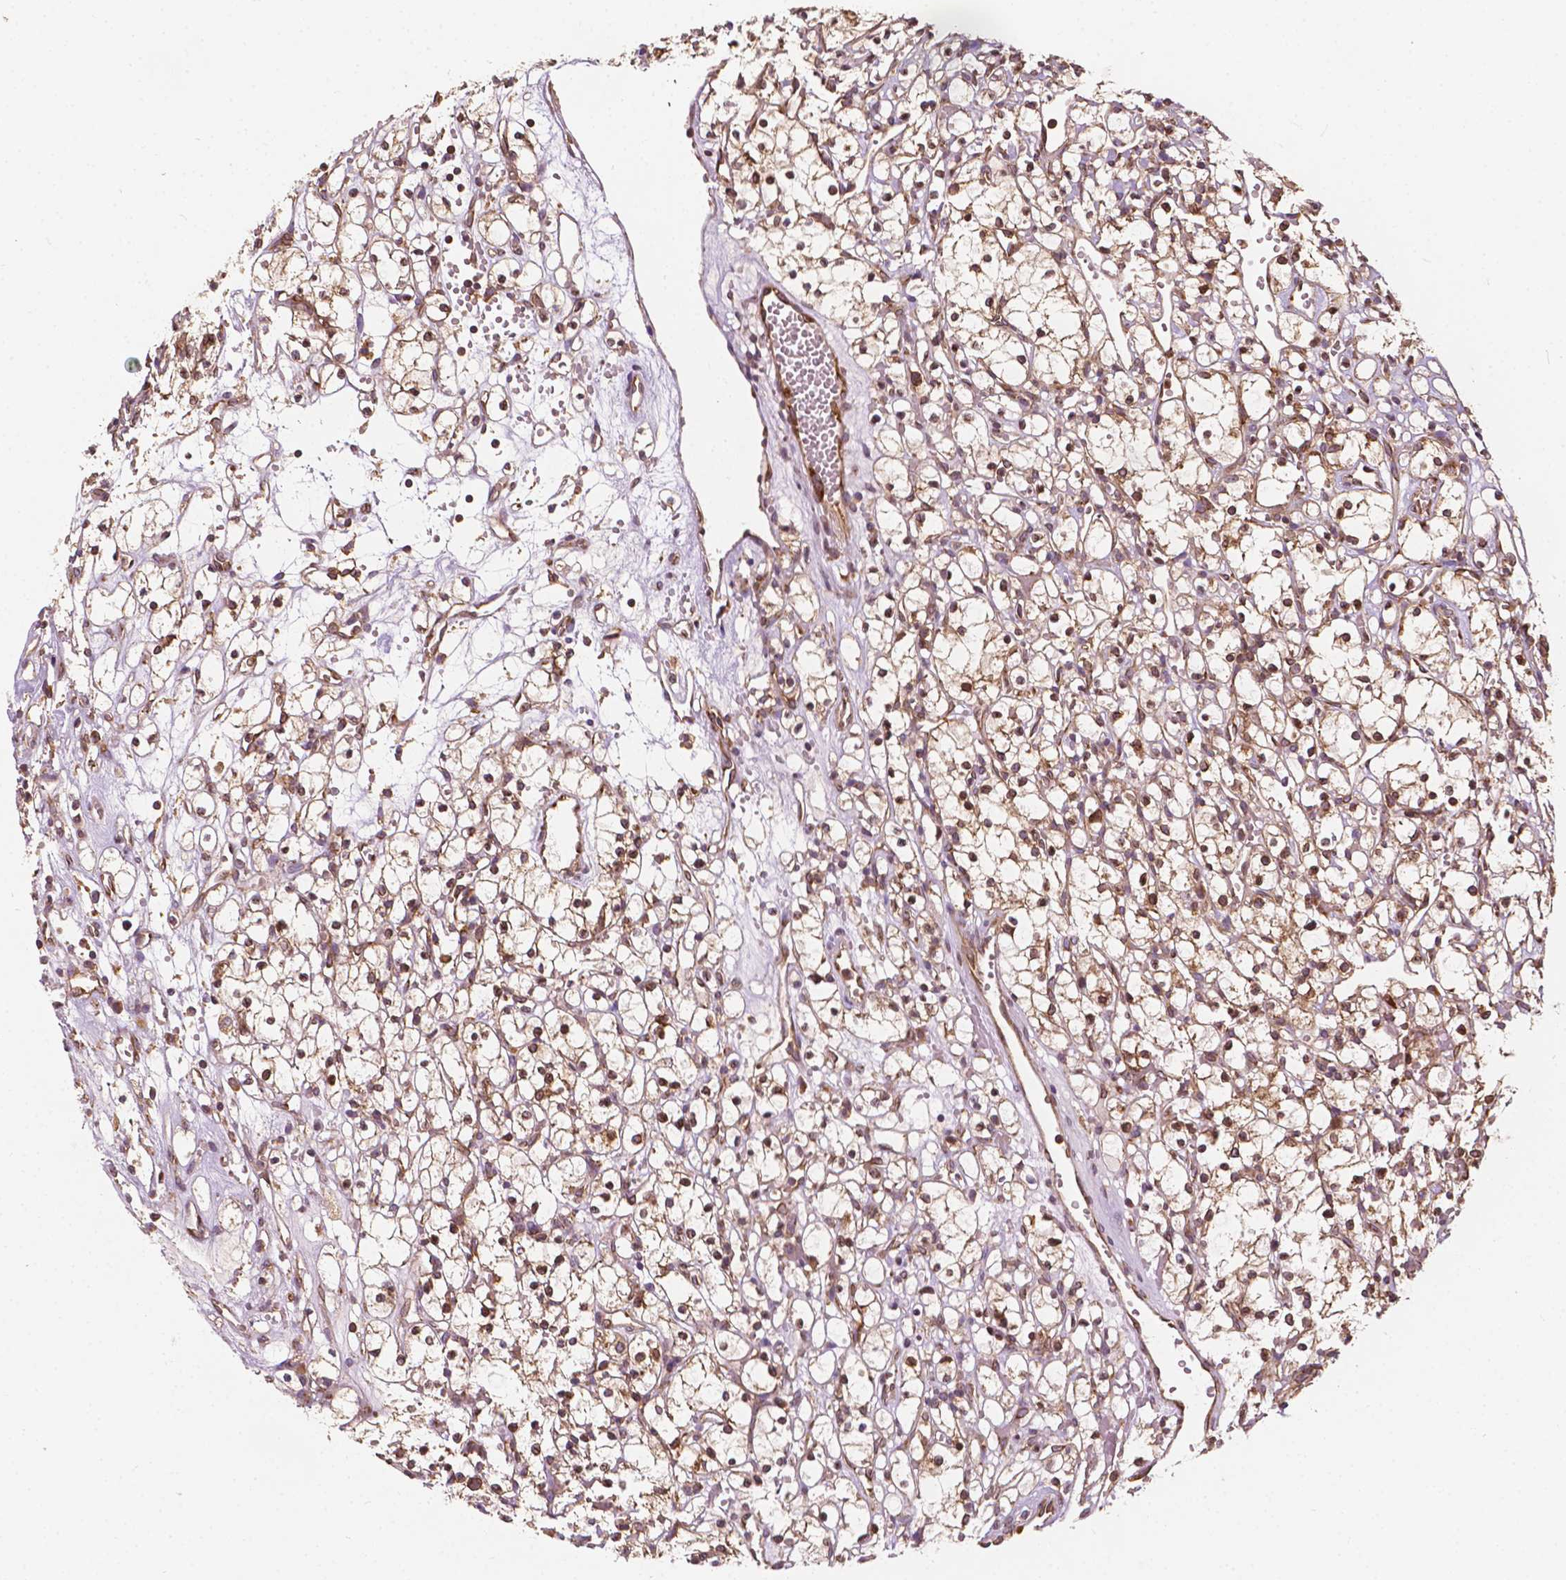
{"staining": {"intensity": "weak", "quantity": "25%-75%", "location": "cytoplasmic/membranous"}, "tissue": "renal cancer", "cell_type": "Tumor cells", "image_type": "cancer", "snomed": [{"axis": "morphology", "description": "Adenocarcinoma, NOS"}, {"axis": "topography", "description": "Kidney"}], "caption": "Weak cytoplasmic/membranous protein positivity is identified in approximately 25%-75% of tumor cells in renal adenocarcinoma. Nuclei are stained in blue.", "gene": "G3BP1", "patient": {"sex": "female", "age": 59}}